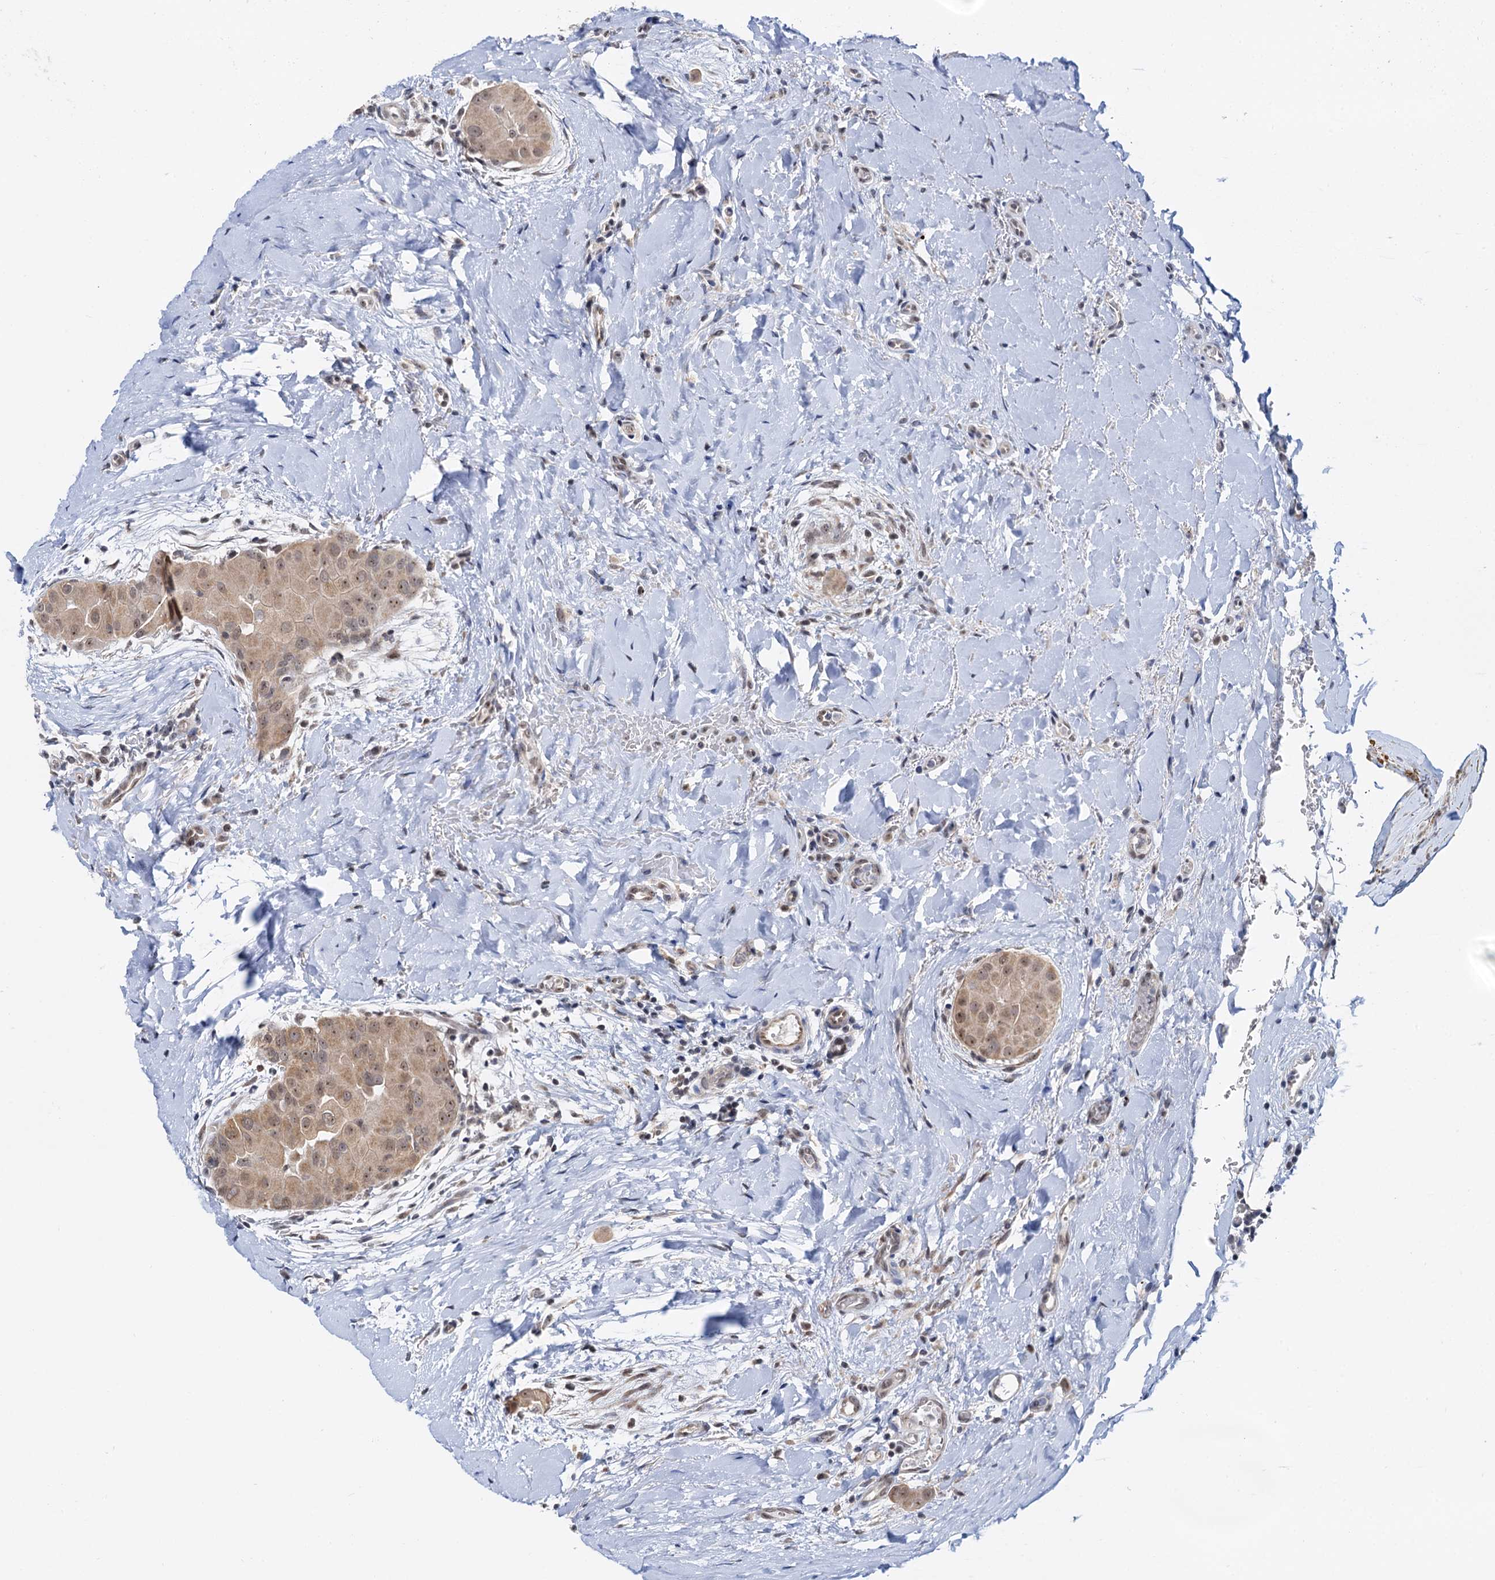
{"staining": {"intensity": "weak", "quantity": ">75%", "location": "cytoplasmic/membranous,nuclear"}, "tissue": "thyroid cancer", "cell_type": "Tumor cells", "image_type": "cancer", "snomed": [{"axis": "morphology", "description": "Papillary adenocarcinoma, NOS"}, {"axis": "topography", "description": "Thyroid gland"}], "caption": "Thyroid cancer (papillary adenocarcinoma) was stained to show a protein in brown. There is low levels of weak cytoplasmic/membranous and nuclear positivity in approximately >75% of tumor cells.", "gene": "NAT10", "patient": {"sex": "male", "age": 33}}